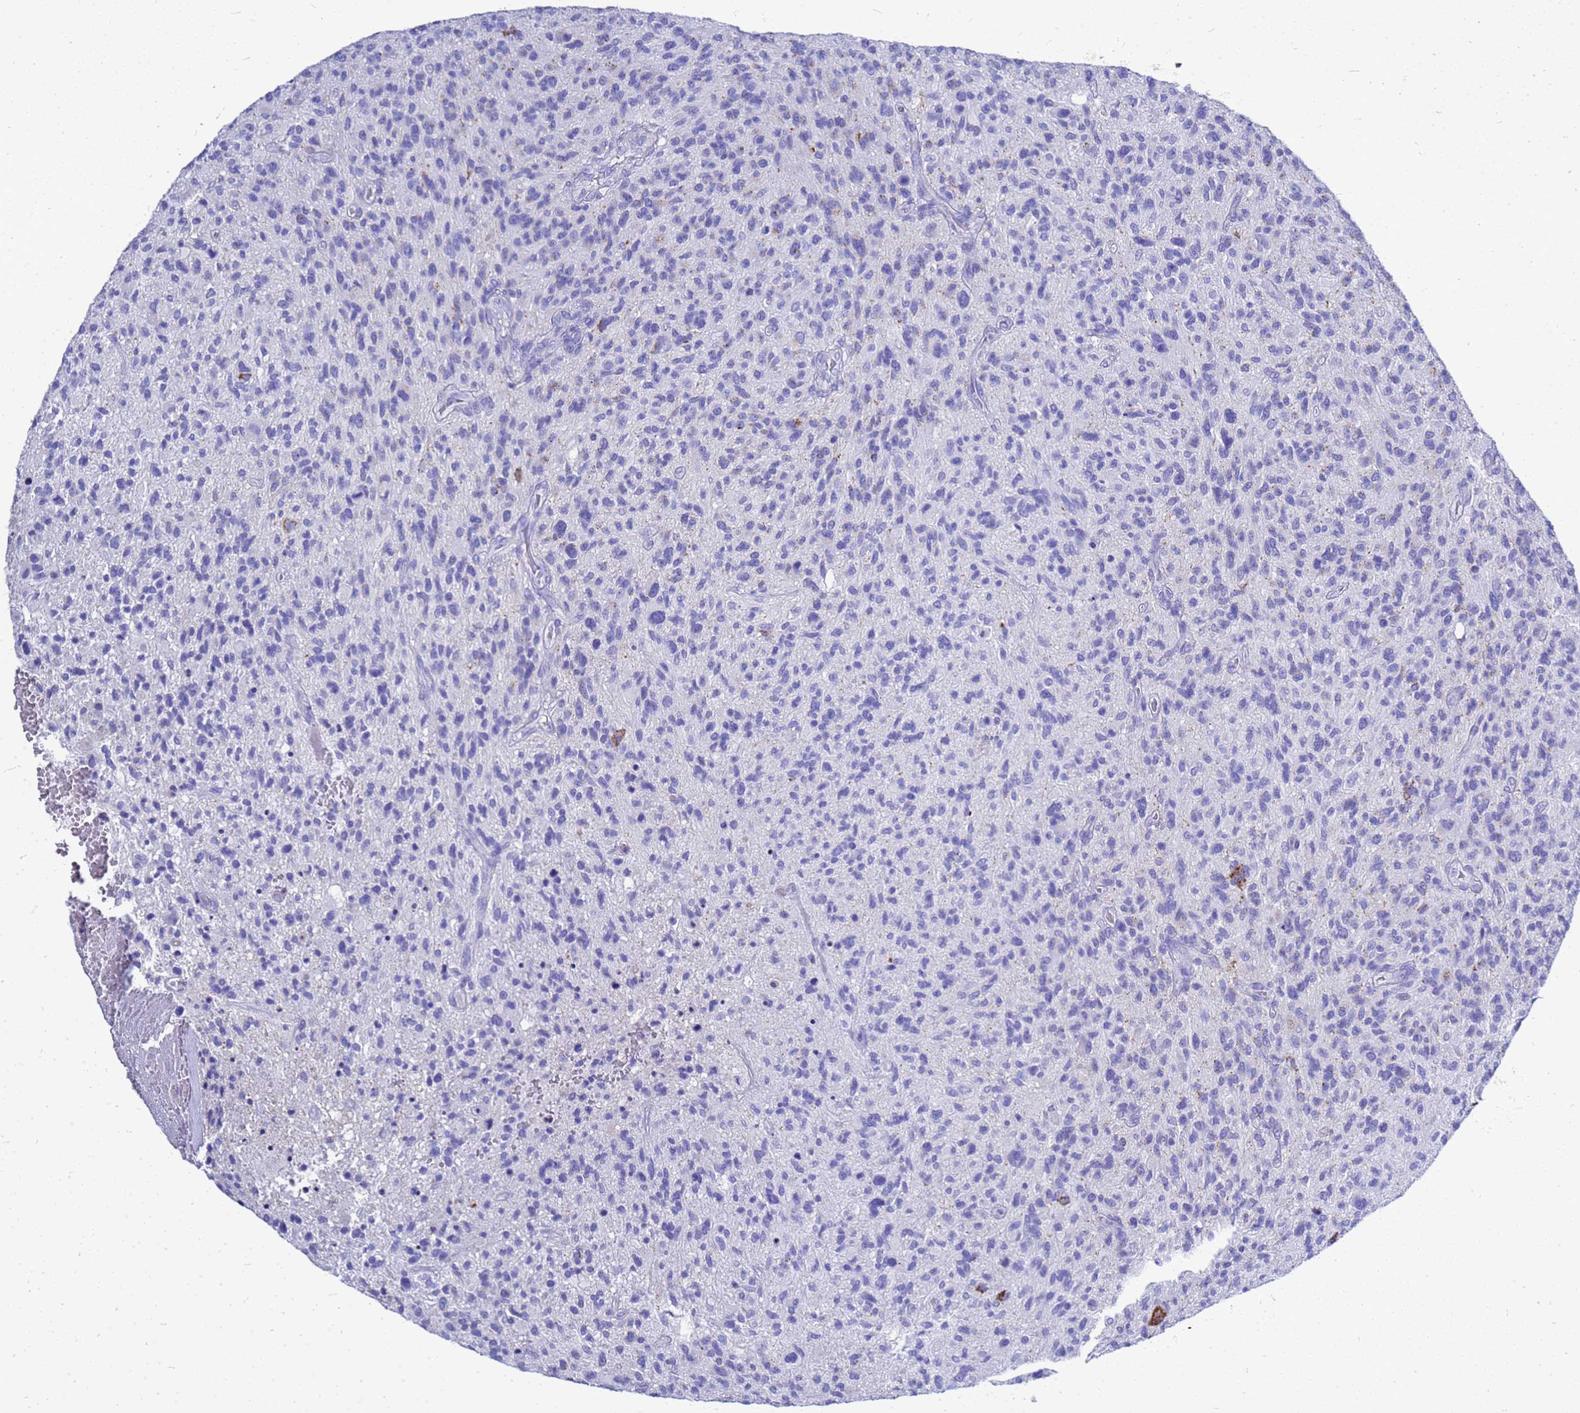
{"staining": {"intensity": "negative", "quantity": "none", "location": "none"}, "tissue": "glioma", "cell_type": "Tumor cells", "image_type": "cancer", "snomed": [{"axis": "morphology", "description": "Glioma, malignant, High grade"}, {"axis": "topography", "description": "Brain"}], "caption": "Tumor cells show no significant protein positivity in malignant glioma (high-grade).", "gene": "OR52E2", "patient": {"sex": "male", "age": 47}}